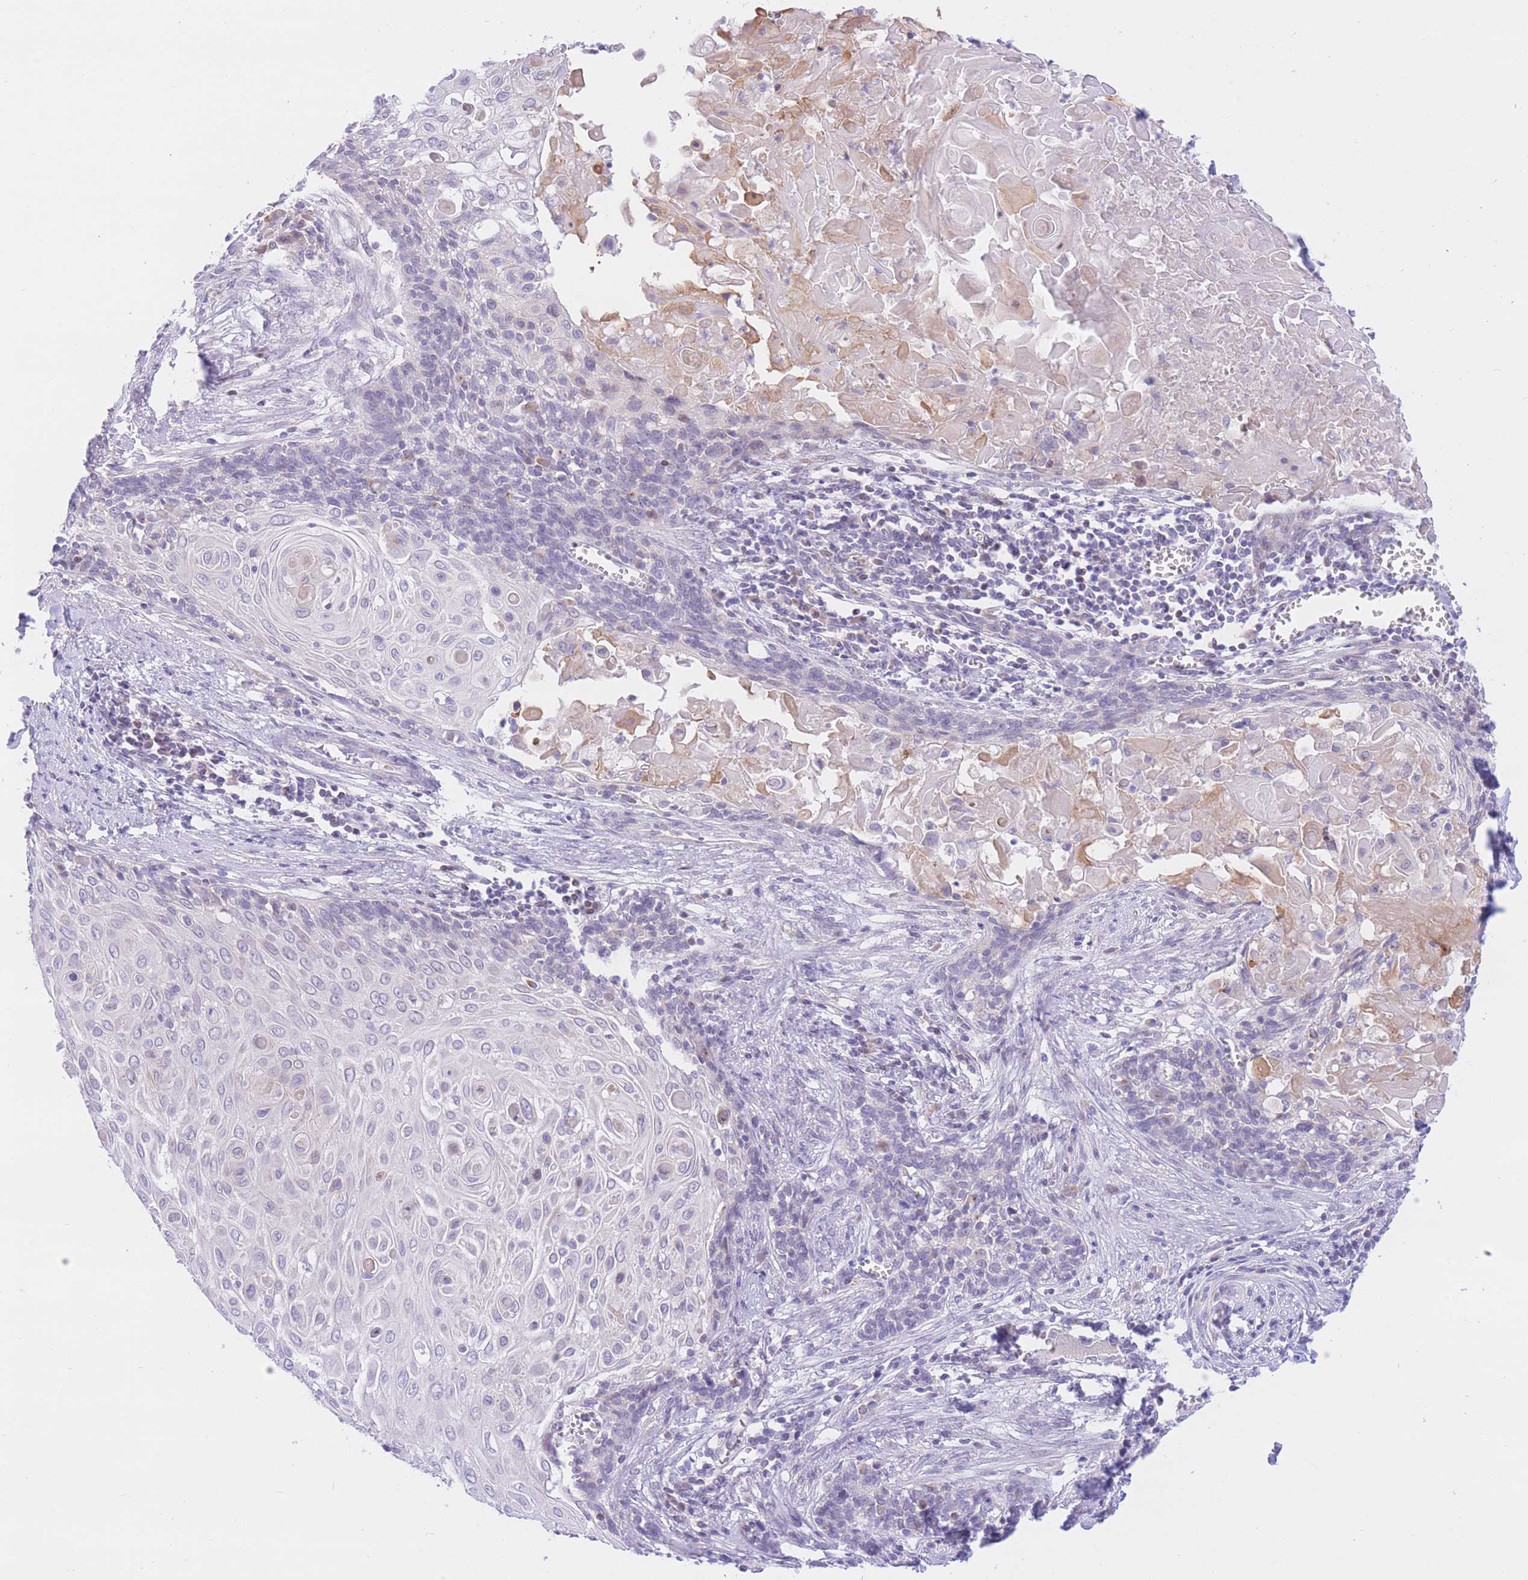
{"staining": {"intensity": "negative", "quantity": "none", "location": "none"}, "tissue": "cervical cancer", "cell_type": "Tumor cells", "image_type": "cancer", "snomed": [{"axis": "morphology", "description": "Squamous cell carcinoma, NOS"}, {"axis": "topography", "description": "Cervix"}], "caption": "Tumor cells show no significant staining in cervical cancer.", "gene": "RPL39L", "patient": {"sex": "female", "age": 39}}